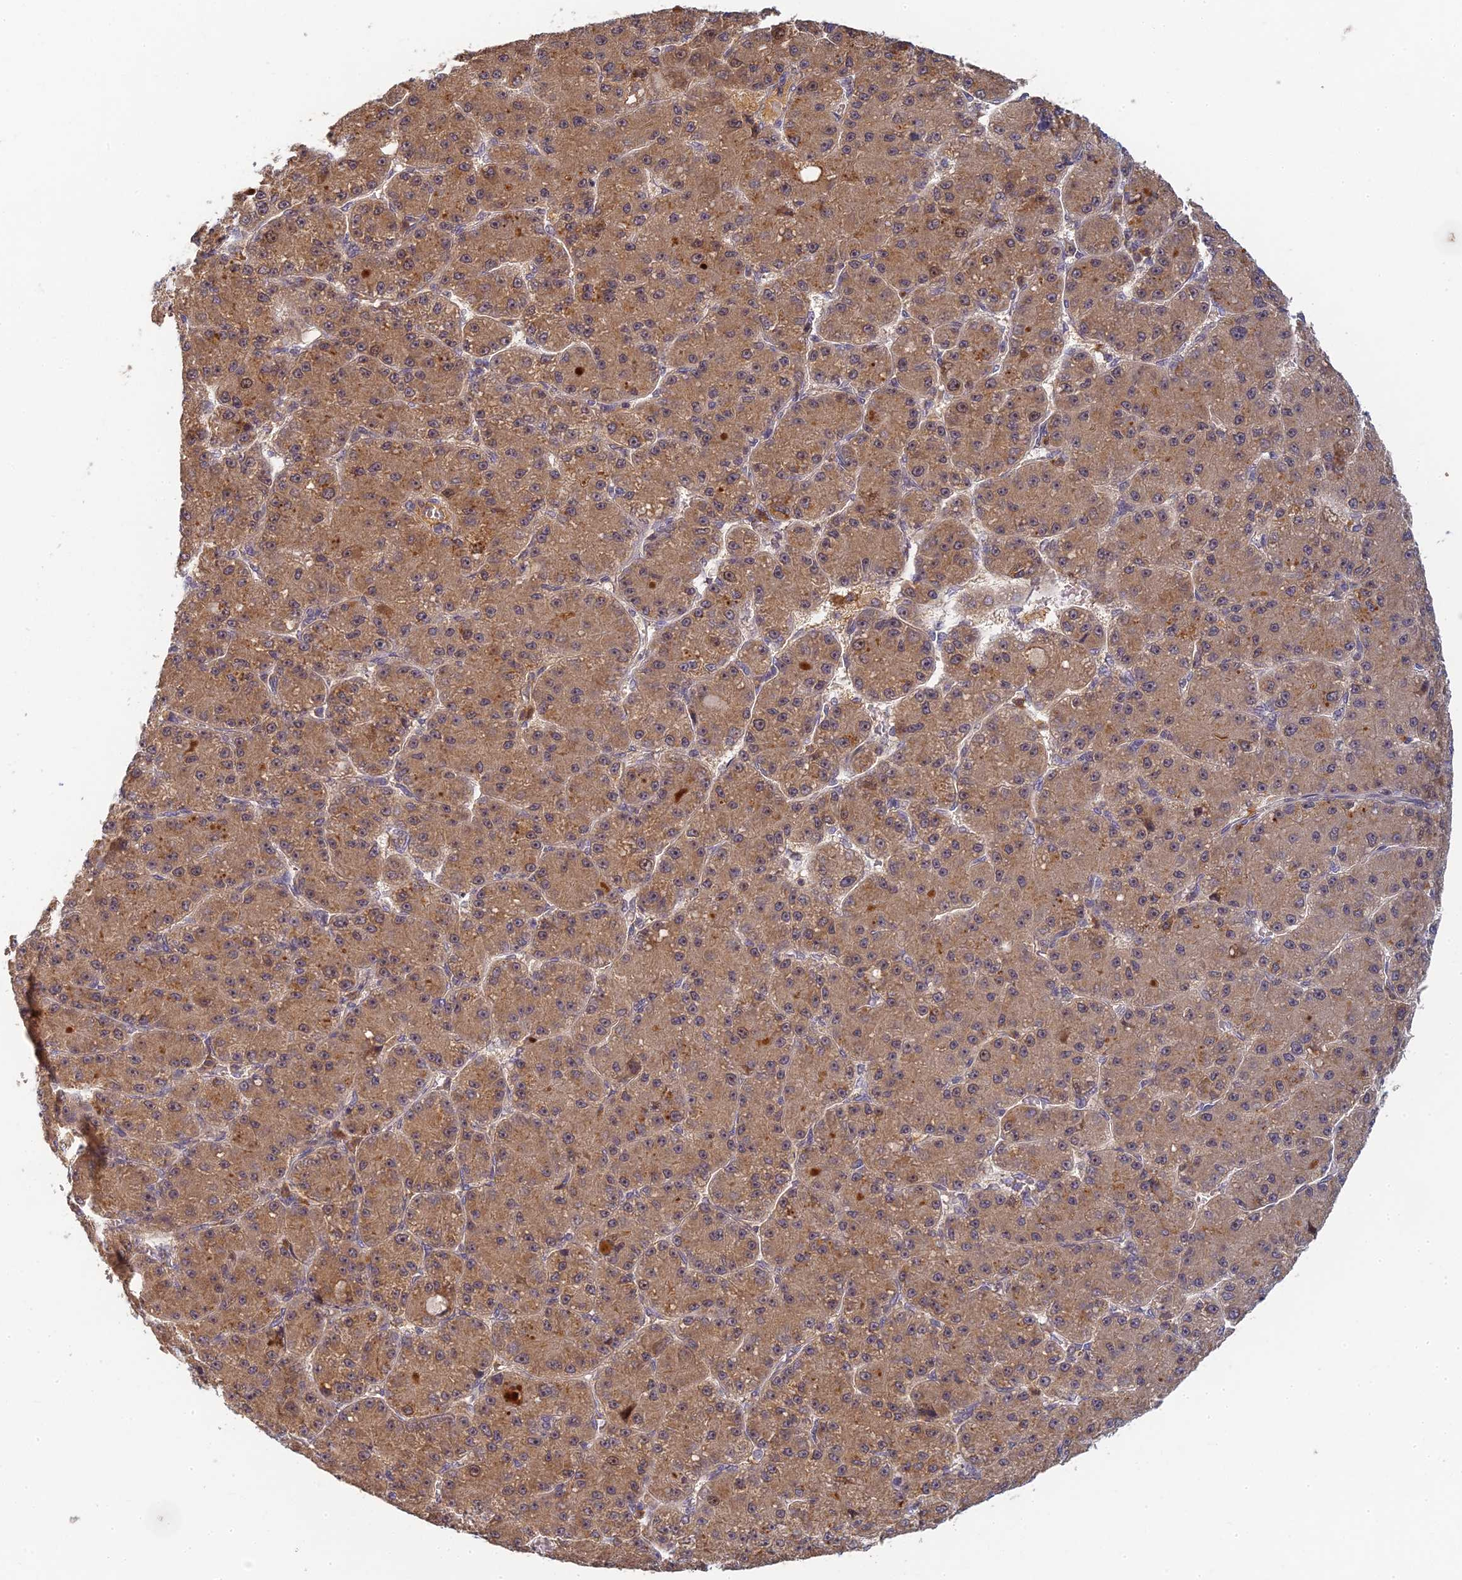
{"staining": {"intensity": "moderate", "quantity": ">75%", "location": "cytoplasmic/membranous"}, "tissue": "liver cancer", "cell_type": "Tumor cells", "image_type": "cancer", "snomed": [{"axis": "morphology", "description": "Carcinoma, Hepatocellular, NOS"}, {"axis": "topography", "description": "Liver"}], "caption": "Approximately >75% of tumor cells in human hepatocellular carcinoma (liver) exhibit moderate cytoplasmic/membranous protein positivity as visualized by brown immunohistochemical staining.", "gene": "RGL3", "patient": {"sex": "male", "age": 67}}